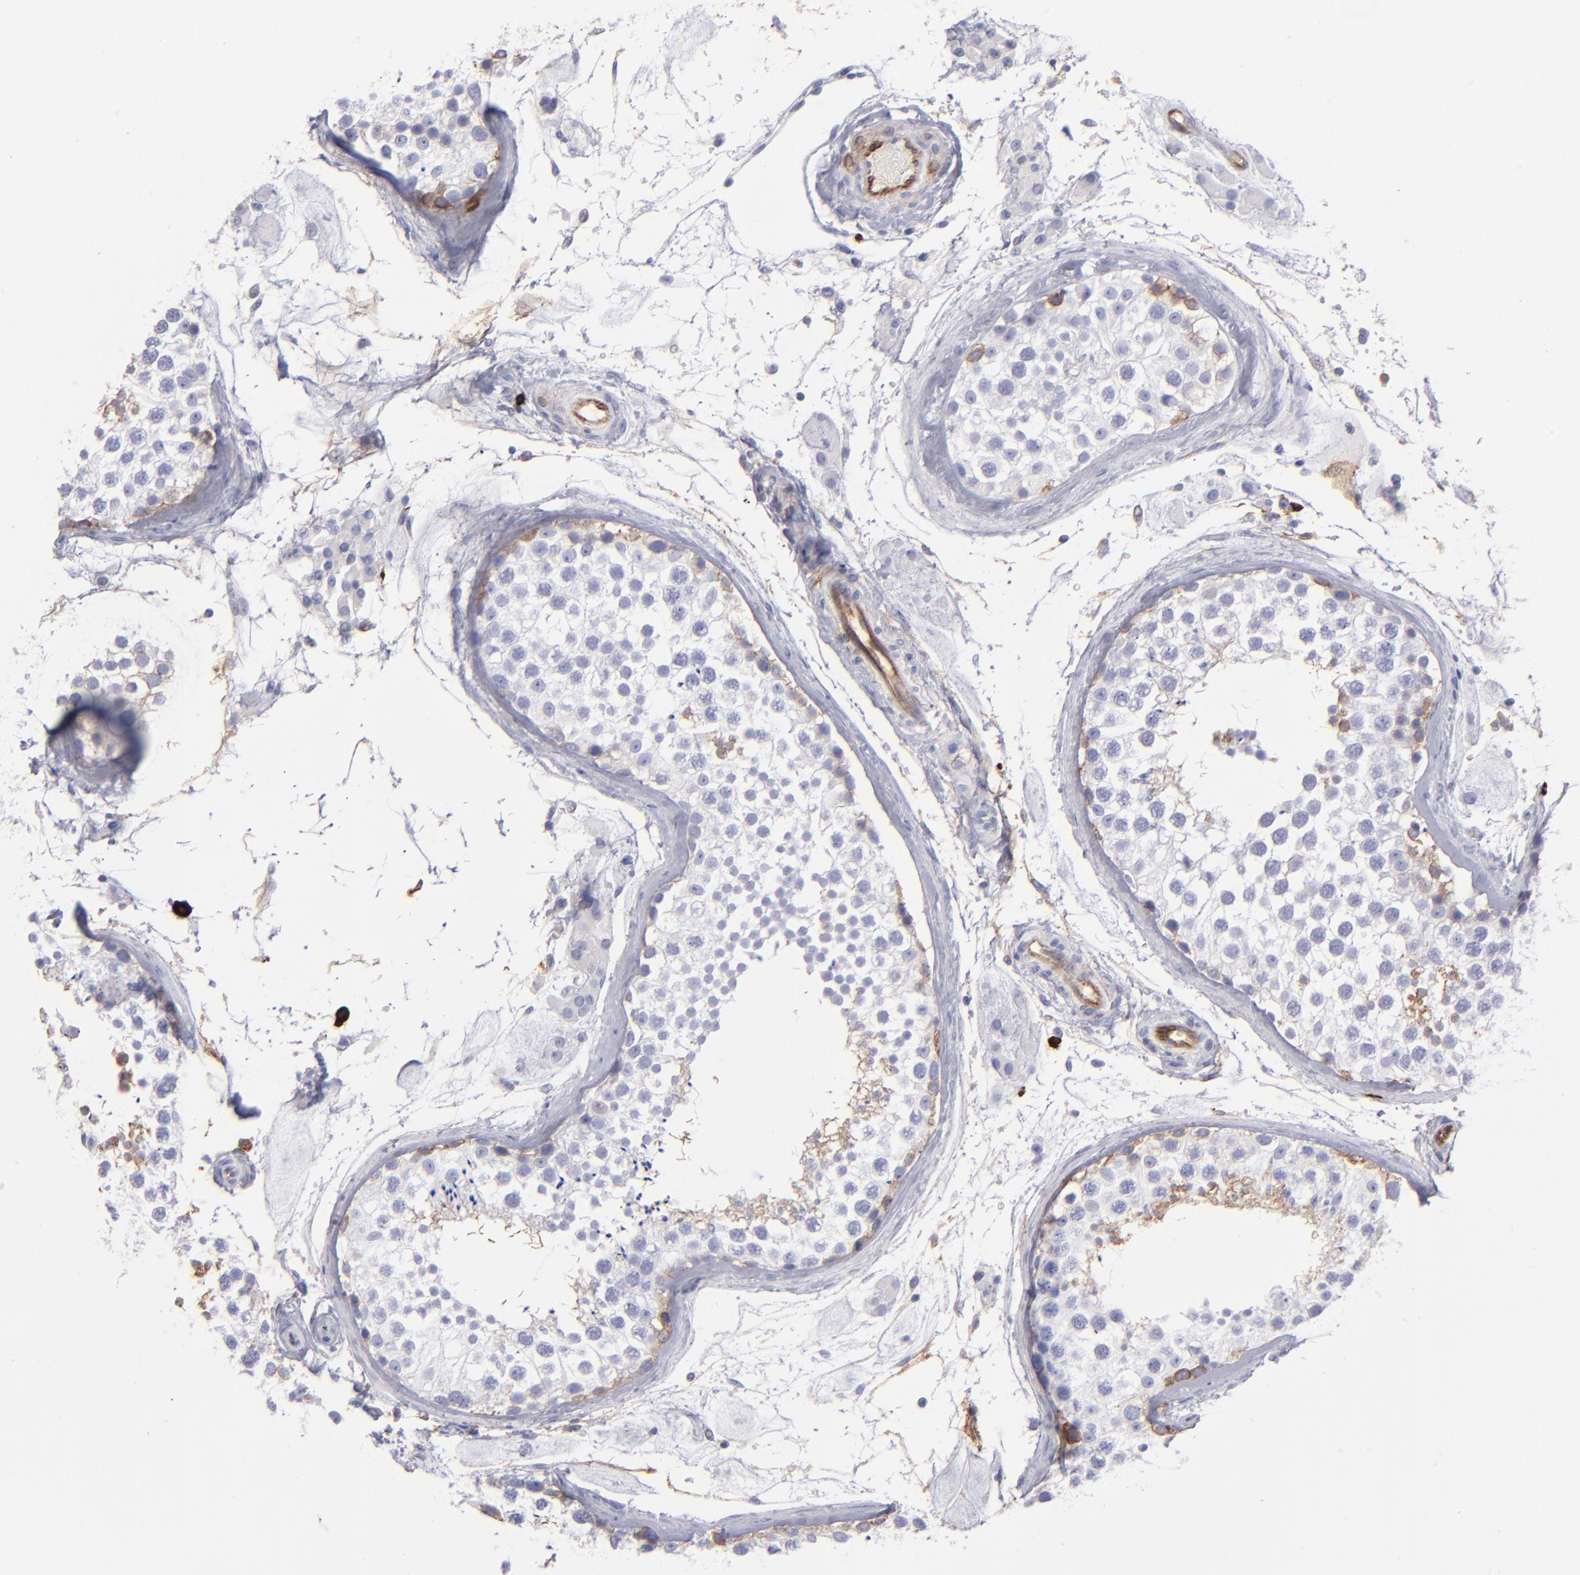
{"staining": {"intensity": "negative", "quantity": "none", "location": "none"}, "tissue": "testis", "cell_type": "Cells in seminiferous ducts", "image_type": "normal", "snomed": [{"axis": "morphology", "description": "Normal tissue, NOS"}, {"axis": "topography", "description": "Testis"}], "caption": "Immunohistochemical staining of normal testis exhibits no significant staining in cells in seminiferous ducts. The staining is performed using DAB (3,3'-diaminobenzidine) brown chromogen with nuclei counter-stained in using hematoxylin.", "gene": "AHNAK2", "patient": {"sex": "male", "age": 46}}